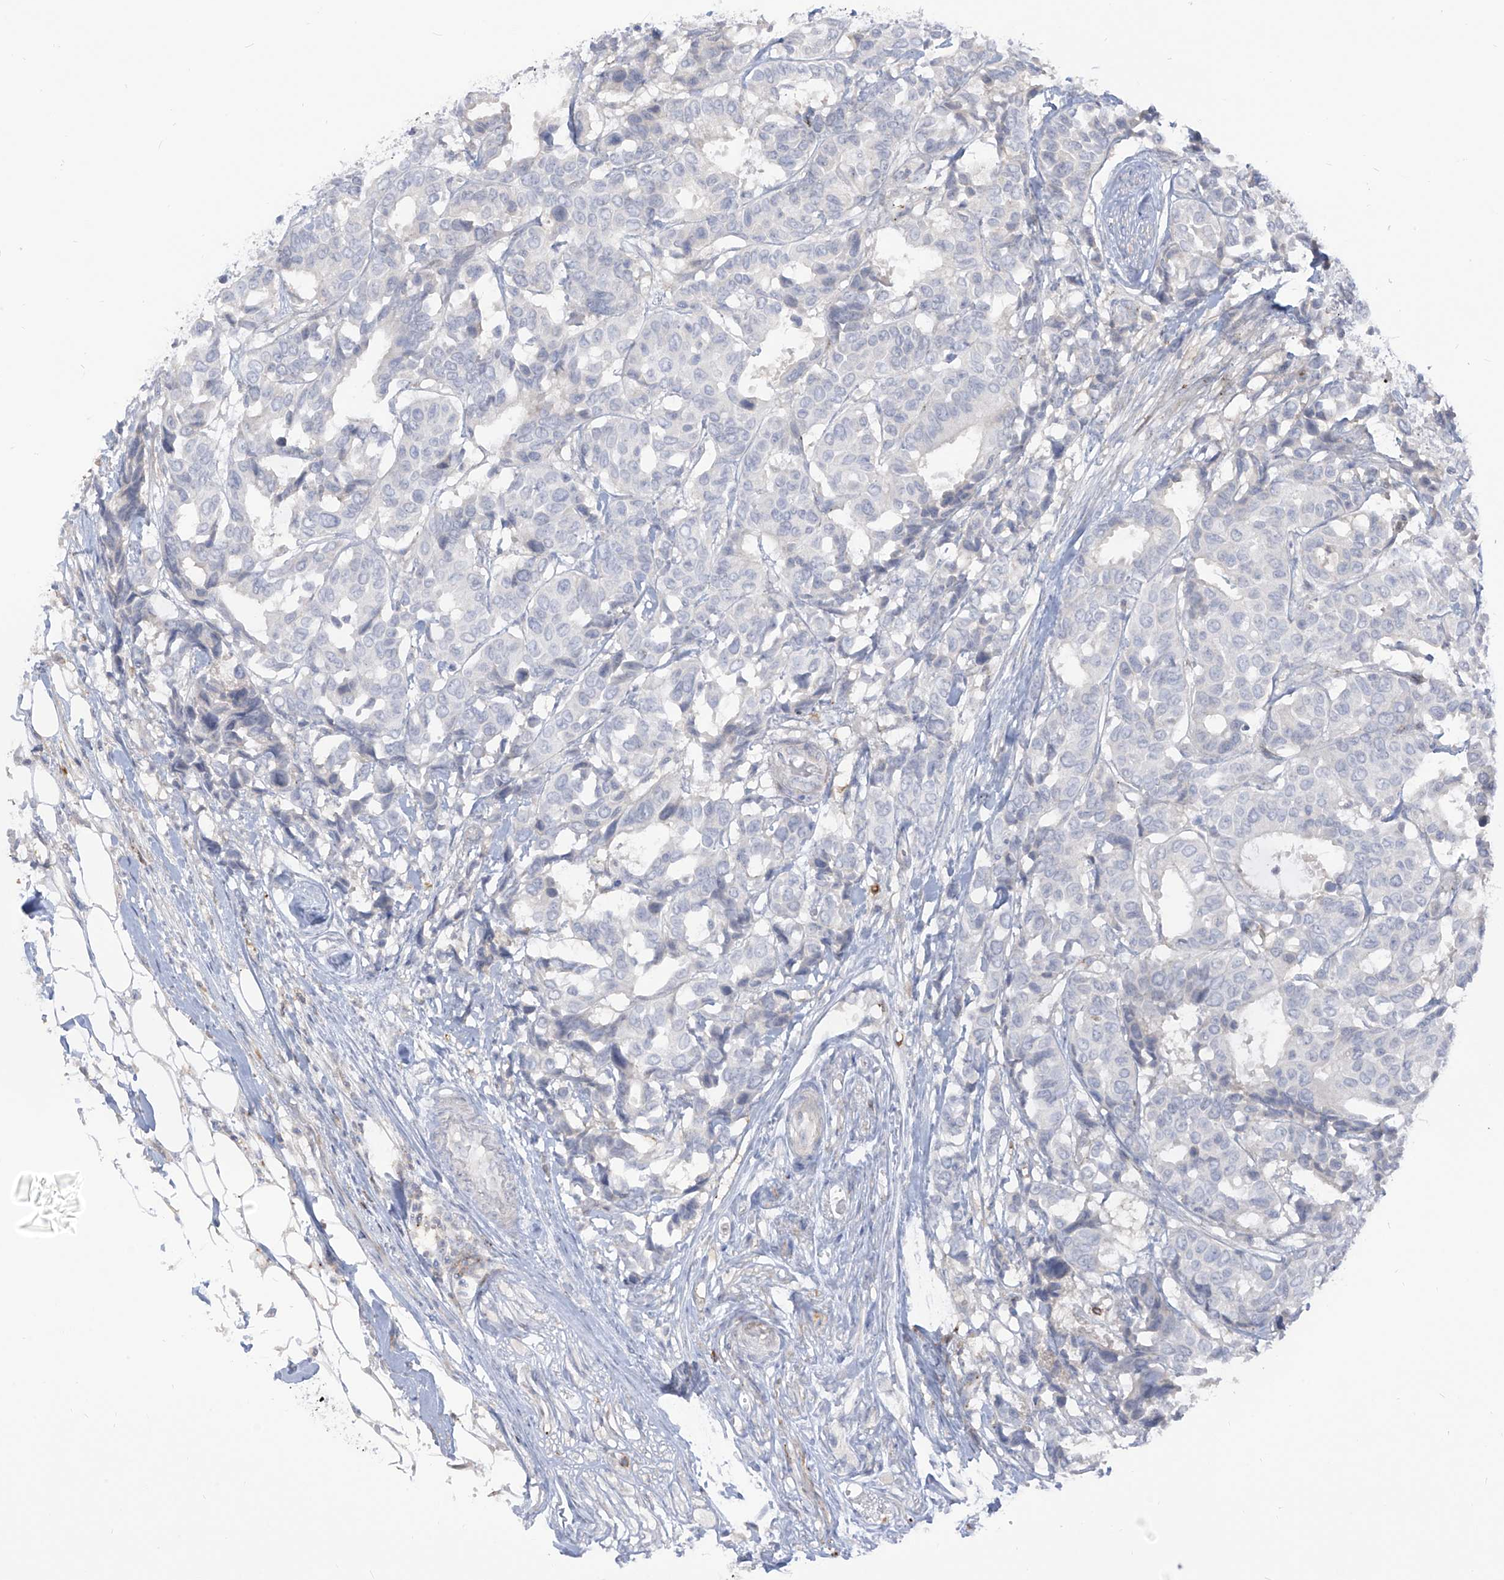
{"staining": {"intensity": "negative", "quantity": "none", "location": "none"}, "tissue": "breast cancer", "cell_type": "Tumor cells", "image_type": "cancer", "snomed": [{"axis": "morphology", "description": "Duct carcinoma"}, {"axis": "topography", "description": "Breast"}], "caption": "IHC of infiltrating ductal carcinoma (breast) demonstrates no staining in tumor cells.", "gene": "NOTO", "patient": {"sex": "female", "age": 87}}